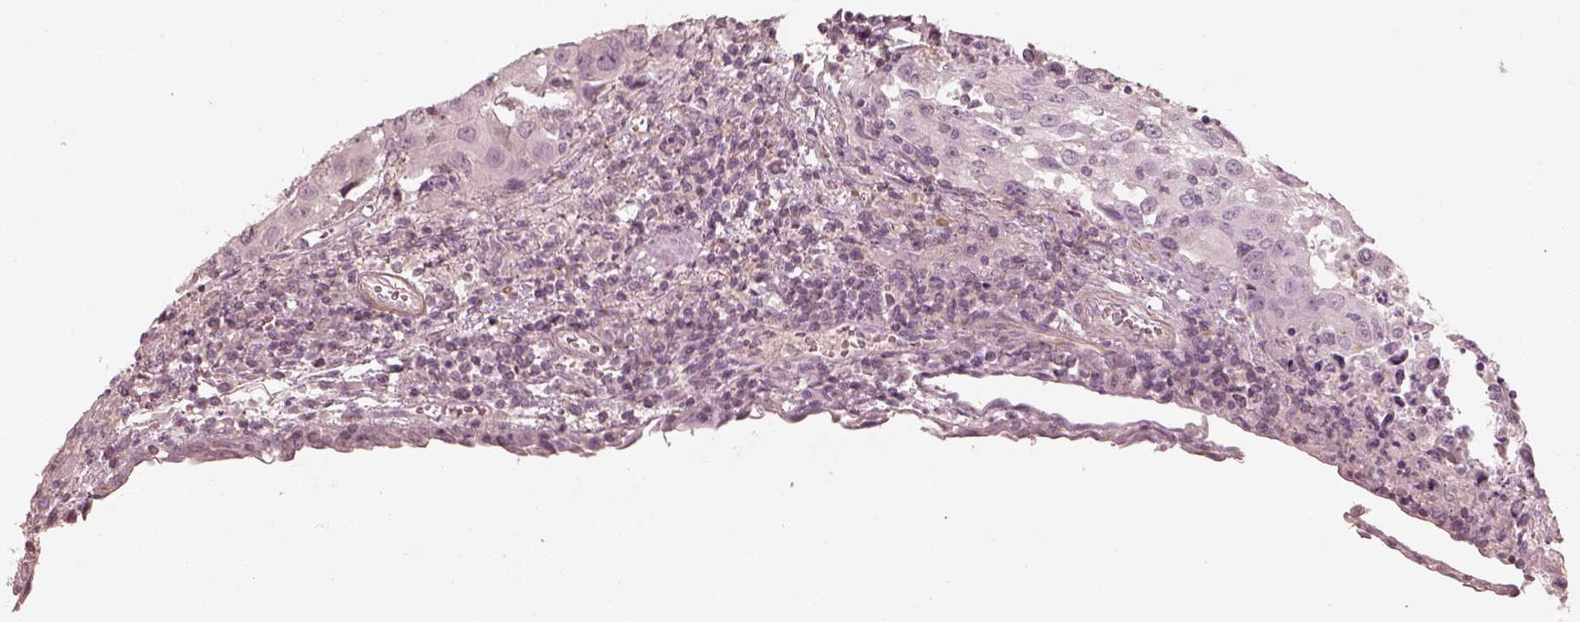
{"staining": {"intensity": "negative", "quantity": "none", "location": "none"}, "tissue": "urothelial cancer", "cell_type": "Tumor cells", "image_type": "cancer", "snomed": [{"axis": "morphology", "description": "Urothelial carcinoma, High grade"}, {"axis": "topography", "description": "Urinary bladder"}], "caption": "Immunohistochemistry photomicrograph of human urothelial cancer stained for a protein (brown), which demonstrates no positivity in tumor cells.", "gene": "PRLHR", "patient": {"sex": "female", "age": 85}}